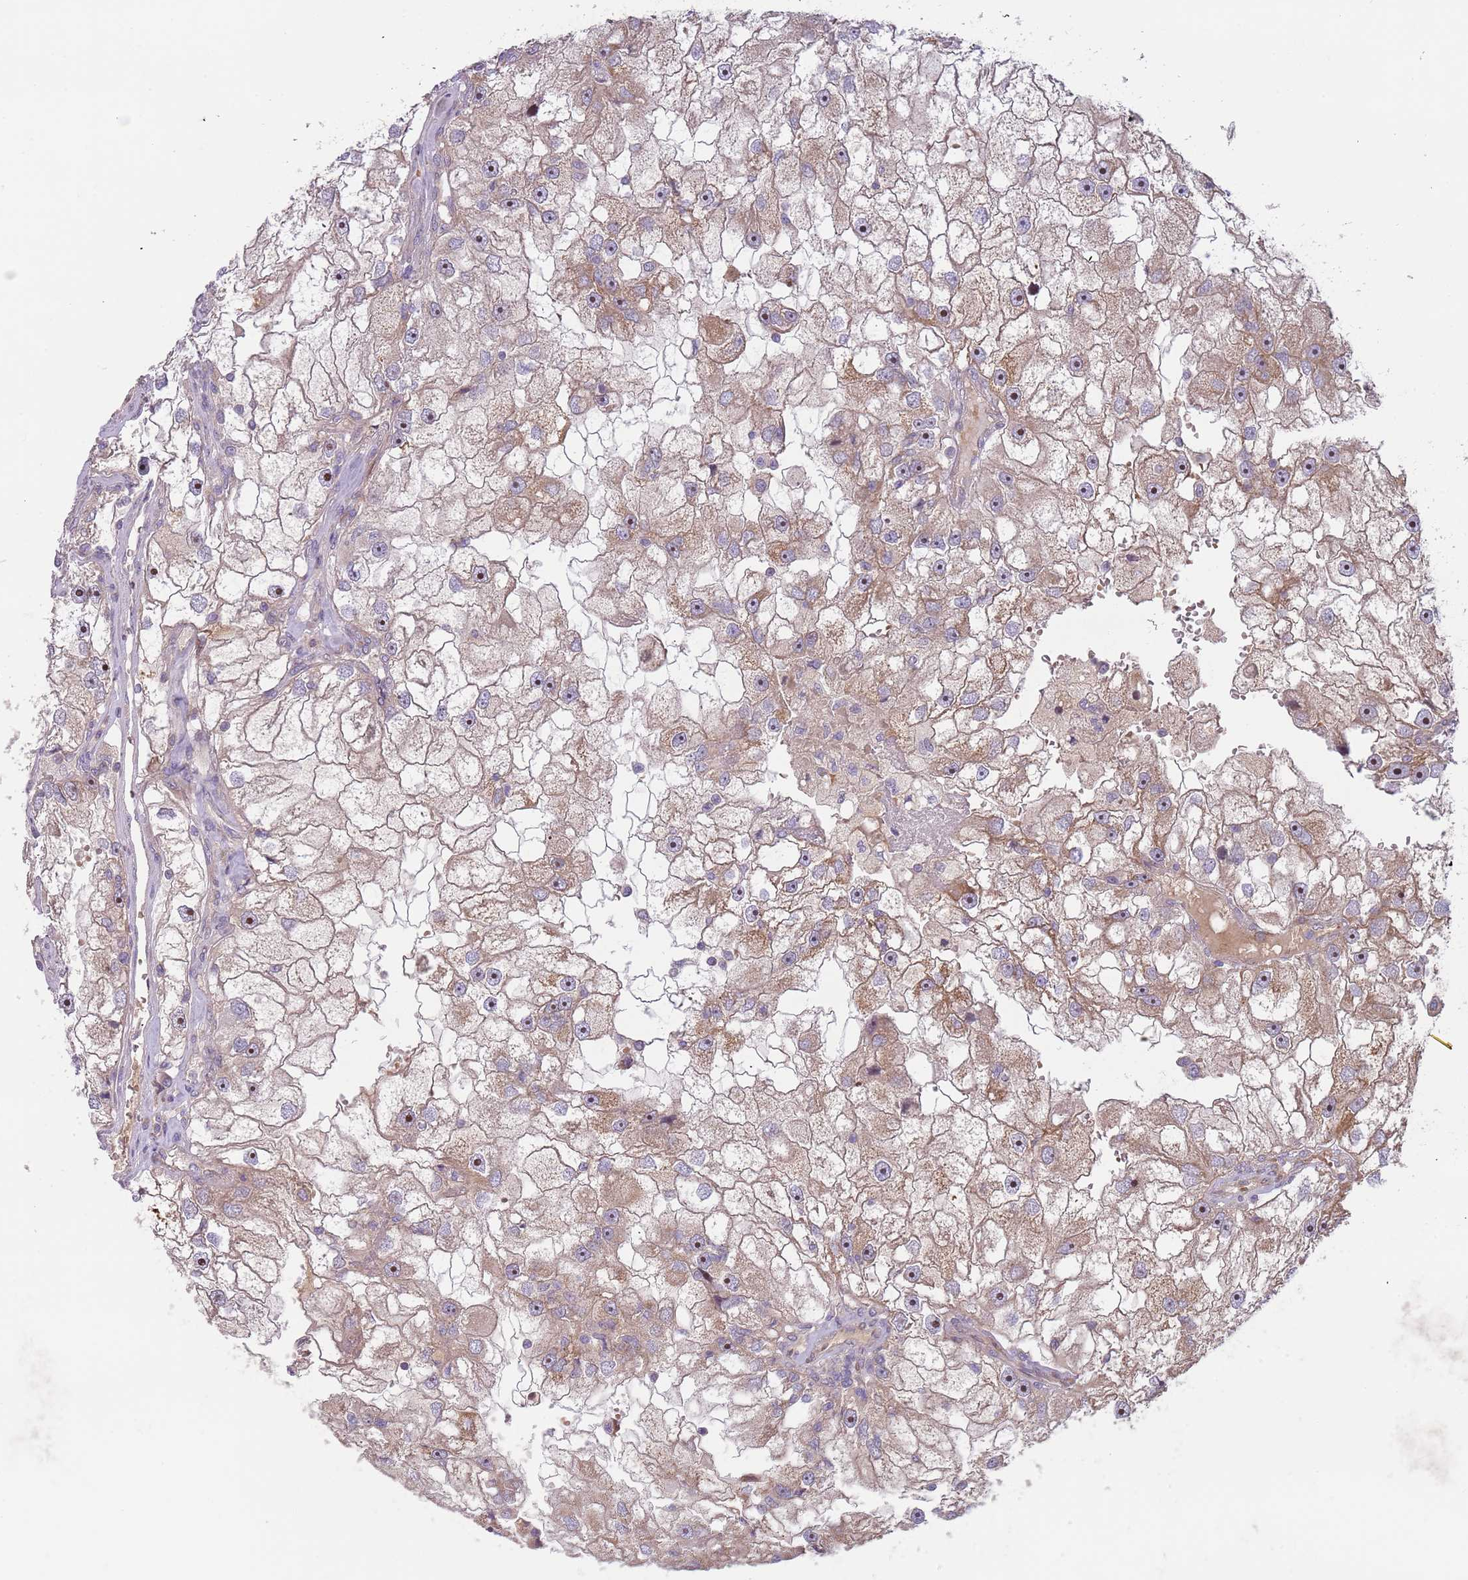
{"staining": {"intensity": "moderate", "quantity": ">75%", "location": "cytoplasmic/membranous,nuclear"}, "tissue": "renal cancer", "cell_type": "Tumor cells", "image_type": "cancer", "snomed": [{"axis": "morphology", "description": "Adenocarcinoma, NOS"}, {"axis": "topography", "description": "Kidney"}], "caption": "A histopathology image showing moderate cytoplasmic/membranous and nuclear staining in about >75% of tumor cells in renal cancer, as visualized by brown immunohistochemical staining.", "gene": "TRAPPC6B", "patient": {"sex": "male", "age": 63}}